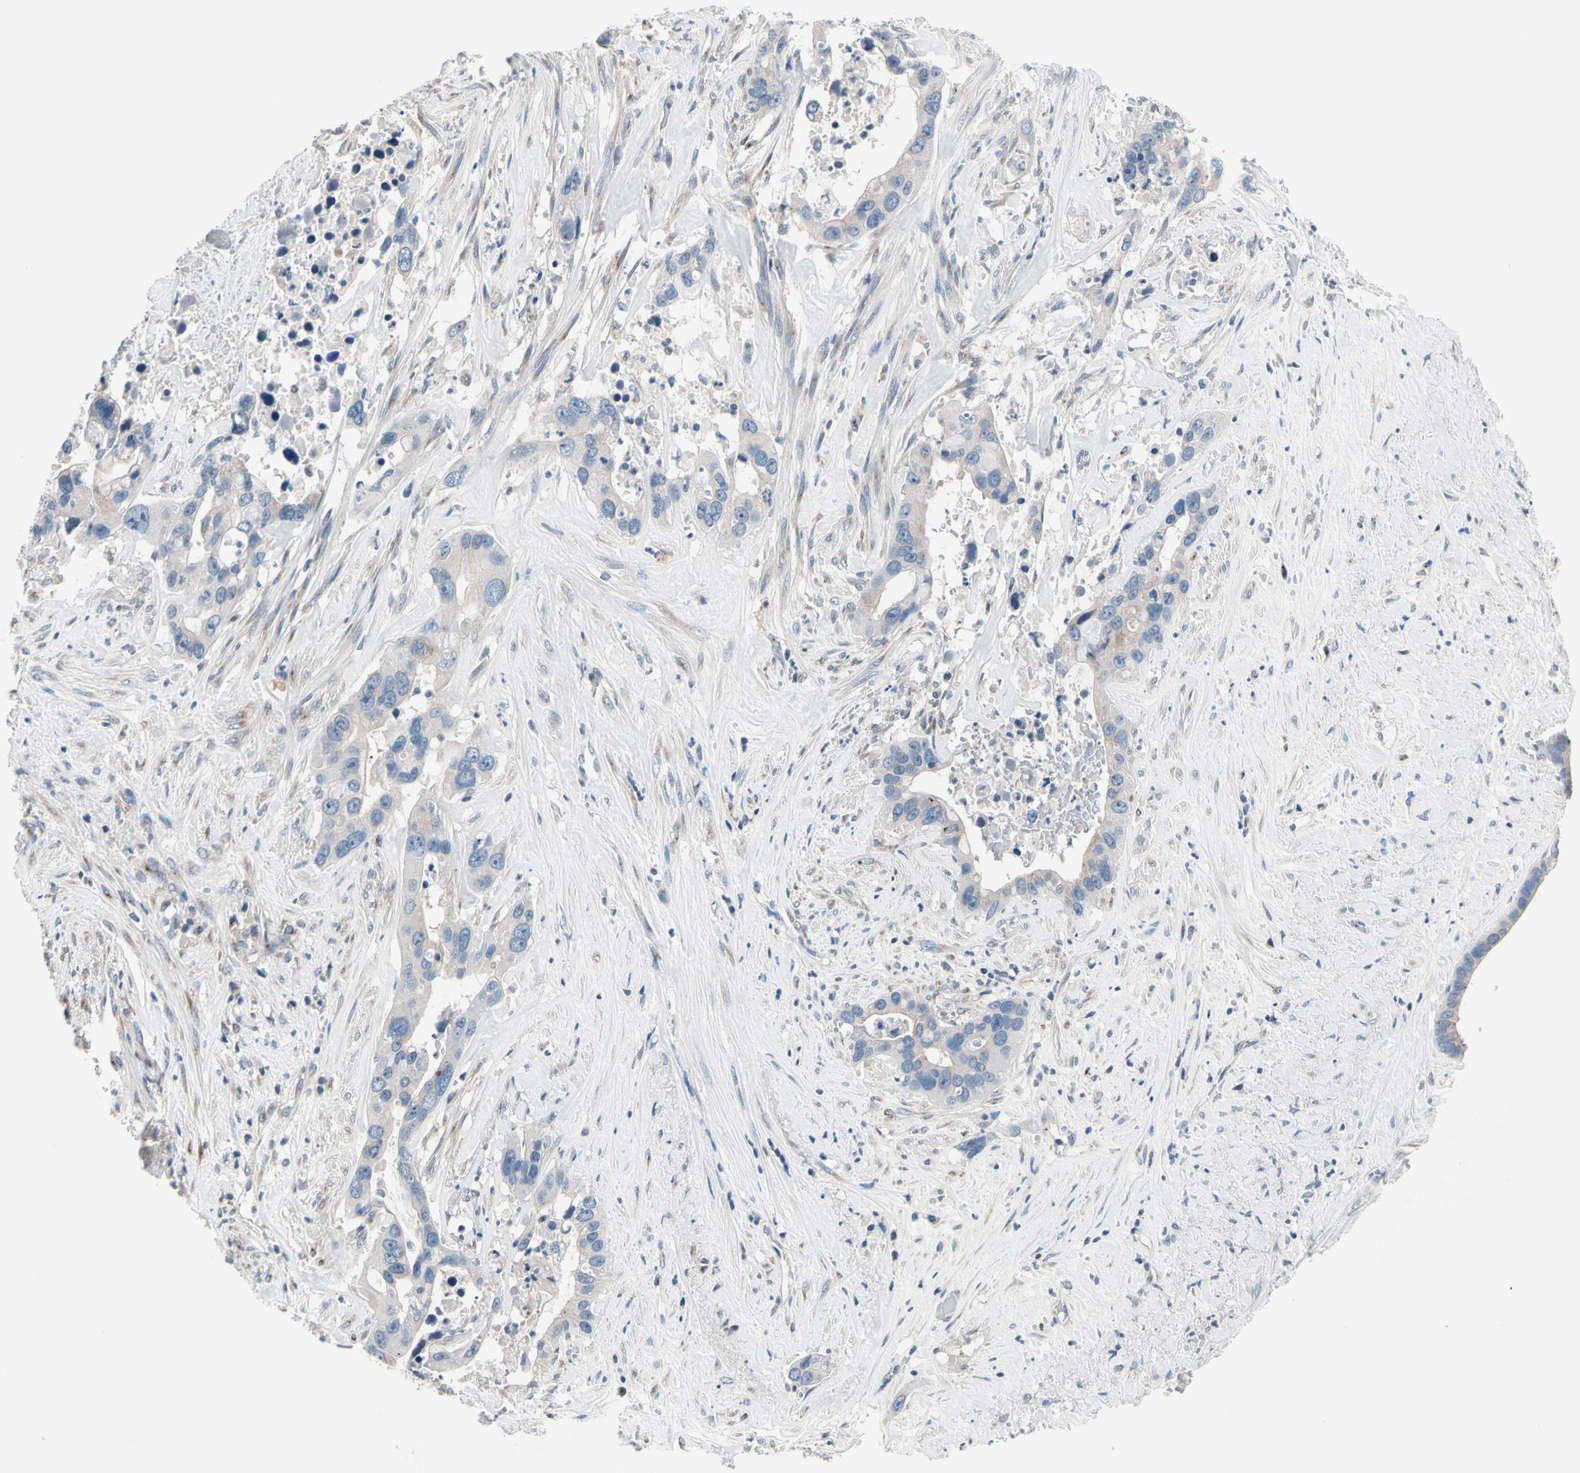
{"staining": {"intensity": "negative", "quantity": "none", "location": "none"}, "tissue": "liver cancer", "cell_type": "Tumor cells", "image_type": "cancer", "snomed": [{"axis": "morphology", "description": "Cholangiocarcinoma"}, {"axis": "topography", "description": "Liver"}], "caption": "A micrograph of human liver cancer (cholangiocarcinoma) is negative for staining in tumor cells.", "gene": "PRKAR2B", "patient": {"sex": "female", "age": 65}}